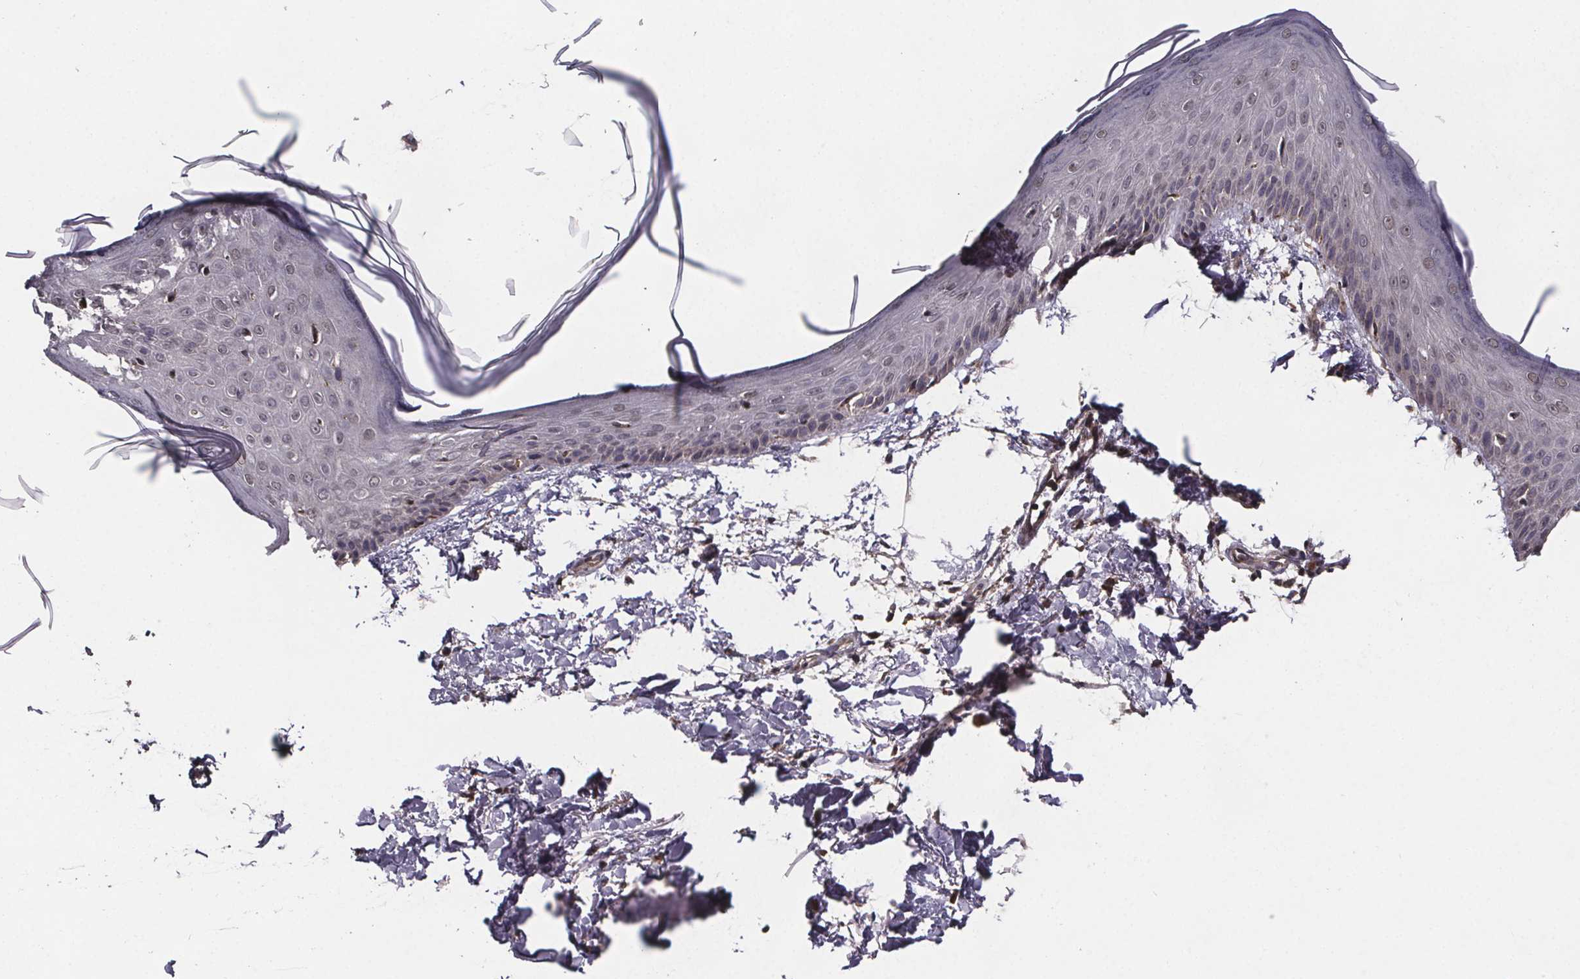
{"staining": {"intensity": "moderate", "quantity": ">75%", "location": "cytoplasmic/membranous"}, "tissue": "skin", "cell_type": "Fibroblasts", "image_type": "normal", "snomed": [{"axis": "morphology", "description": "Normal tissue, NOS"}, {"axis": "topography", "description": "Skin"}], "caption": "Immunohistochemical staining of benign skin shows medium levels of moderate cytoplasmic/membranous expression in approximately >75% of fibroblasts.", "gene": "SAT1", "patient": {"sex": "female", "age": 62}}